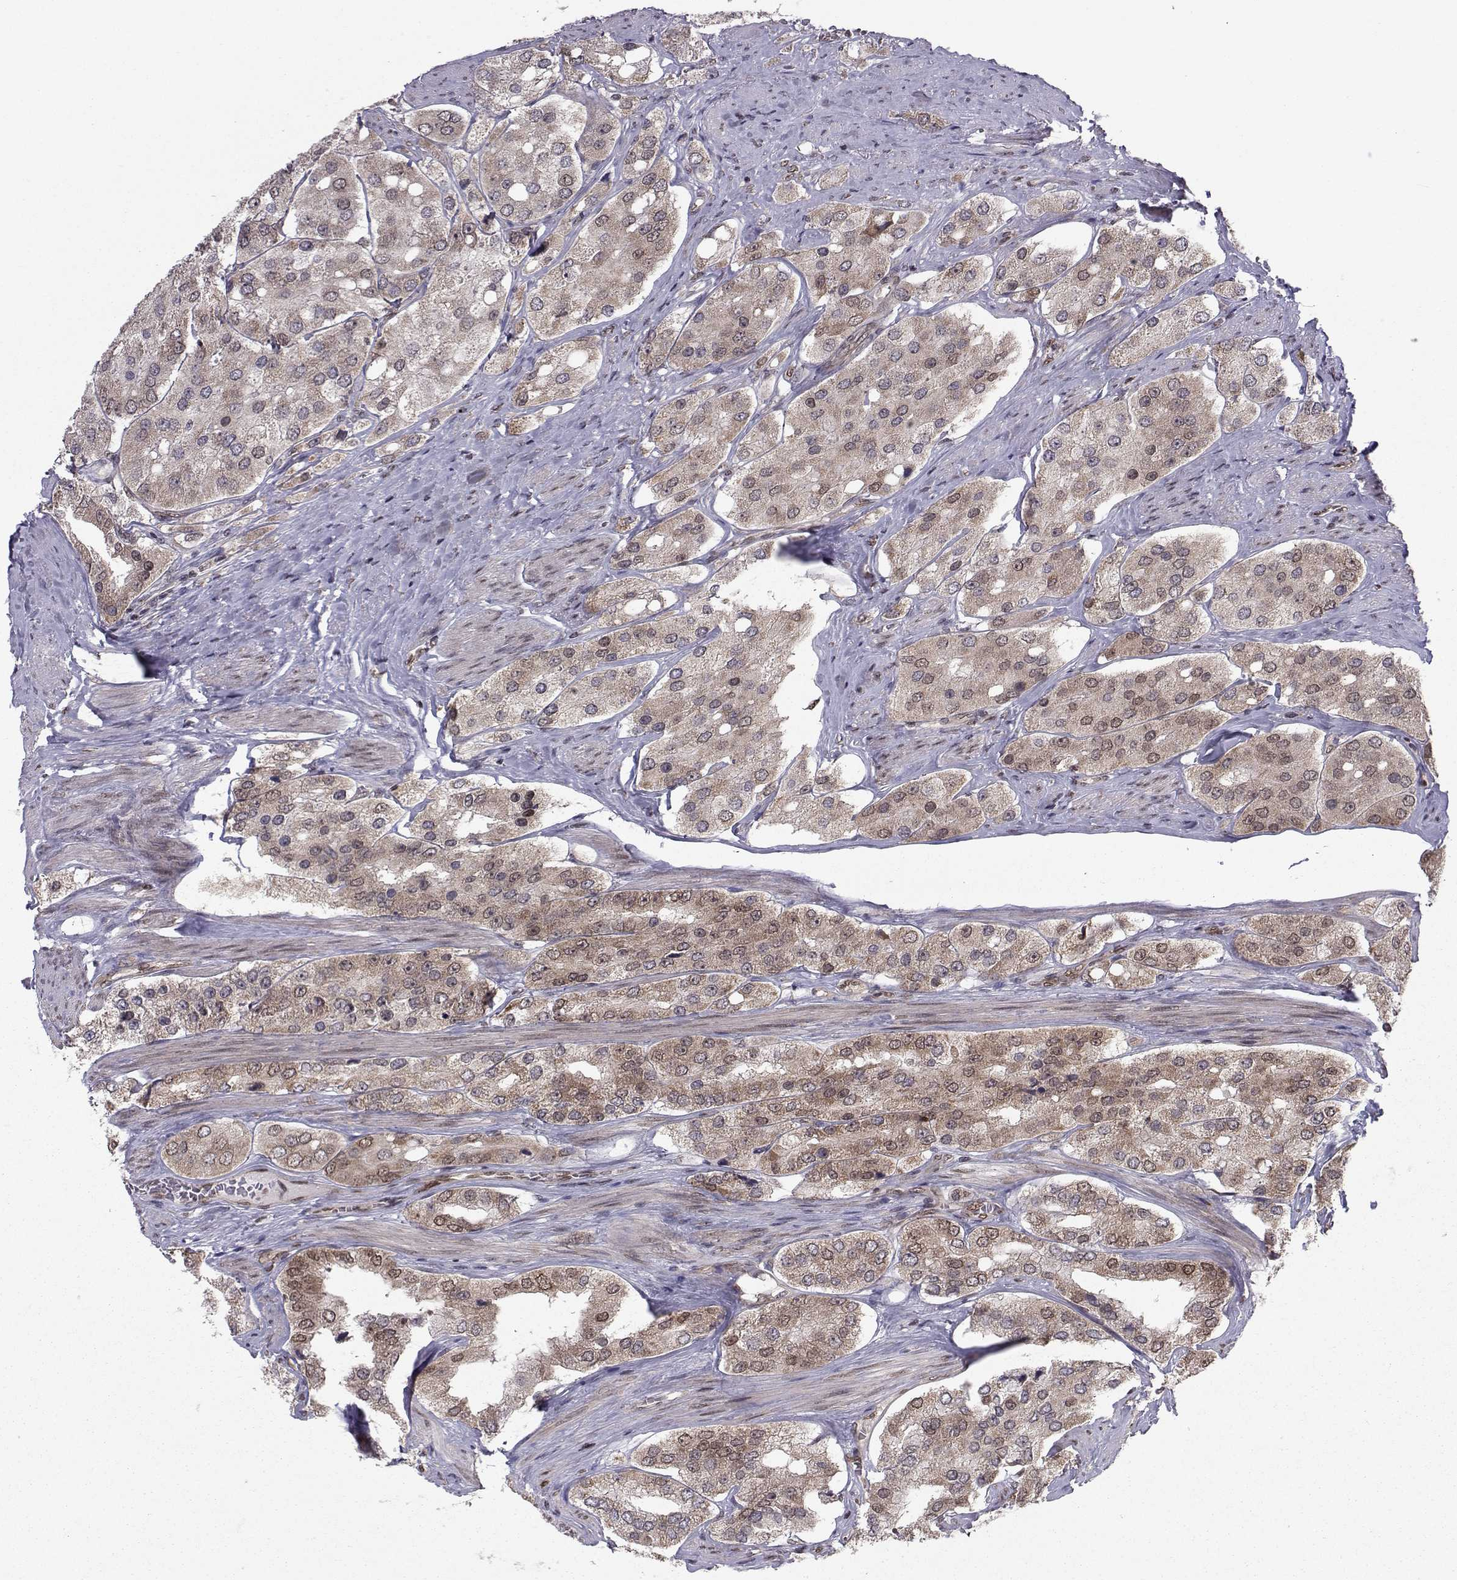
{"staining": {"intensity": "moderate", "quantity": "25%-75%", "location": "cytoplasmic/membranous"}, "tissue": "prostate cancer", "cell_type": "Tumor cells", "image_type": "cancer", "snomed": [{"axis": "morphology", "description": "Adenocarcinoma, Low grade"}, {"axis": "topography", "description": "Prostate"}], "caption": "Prostate low-grade adenocarcinoma was stained to show a protein in brown. There is medium levels of moderate cytoplasmic/membranous positivity in about 25%-75% of tumor cells. Nuclei are stained in blue.", "gene": "PKN2", "patient": {"sex": "male", "age": 69}}